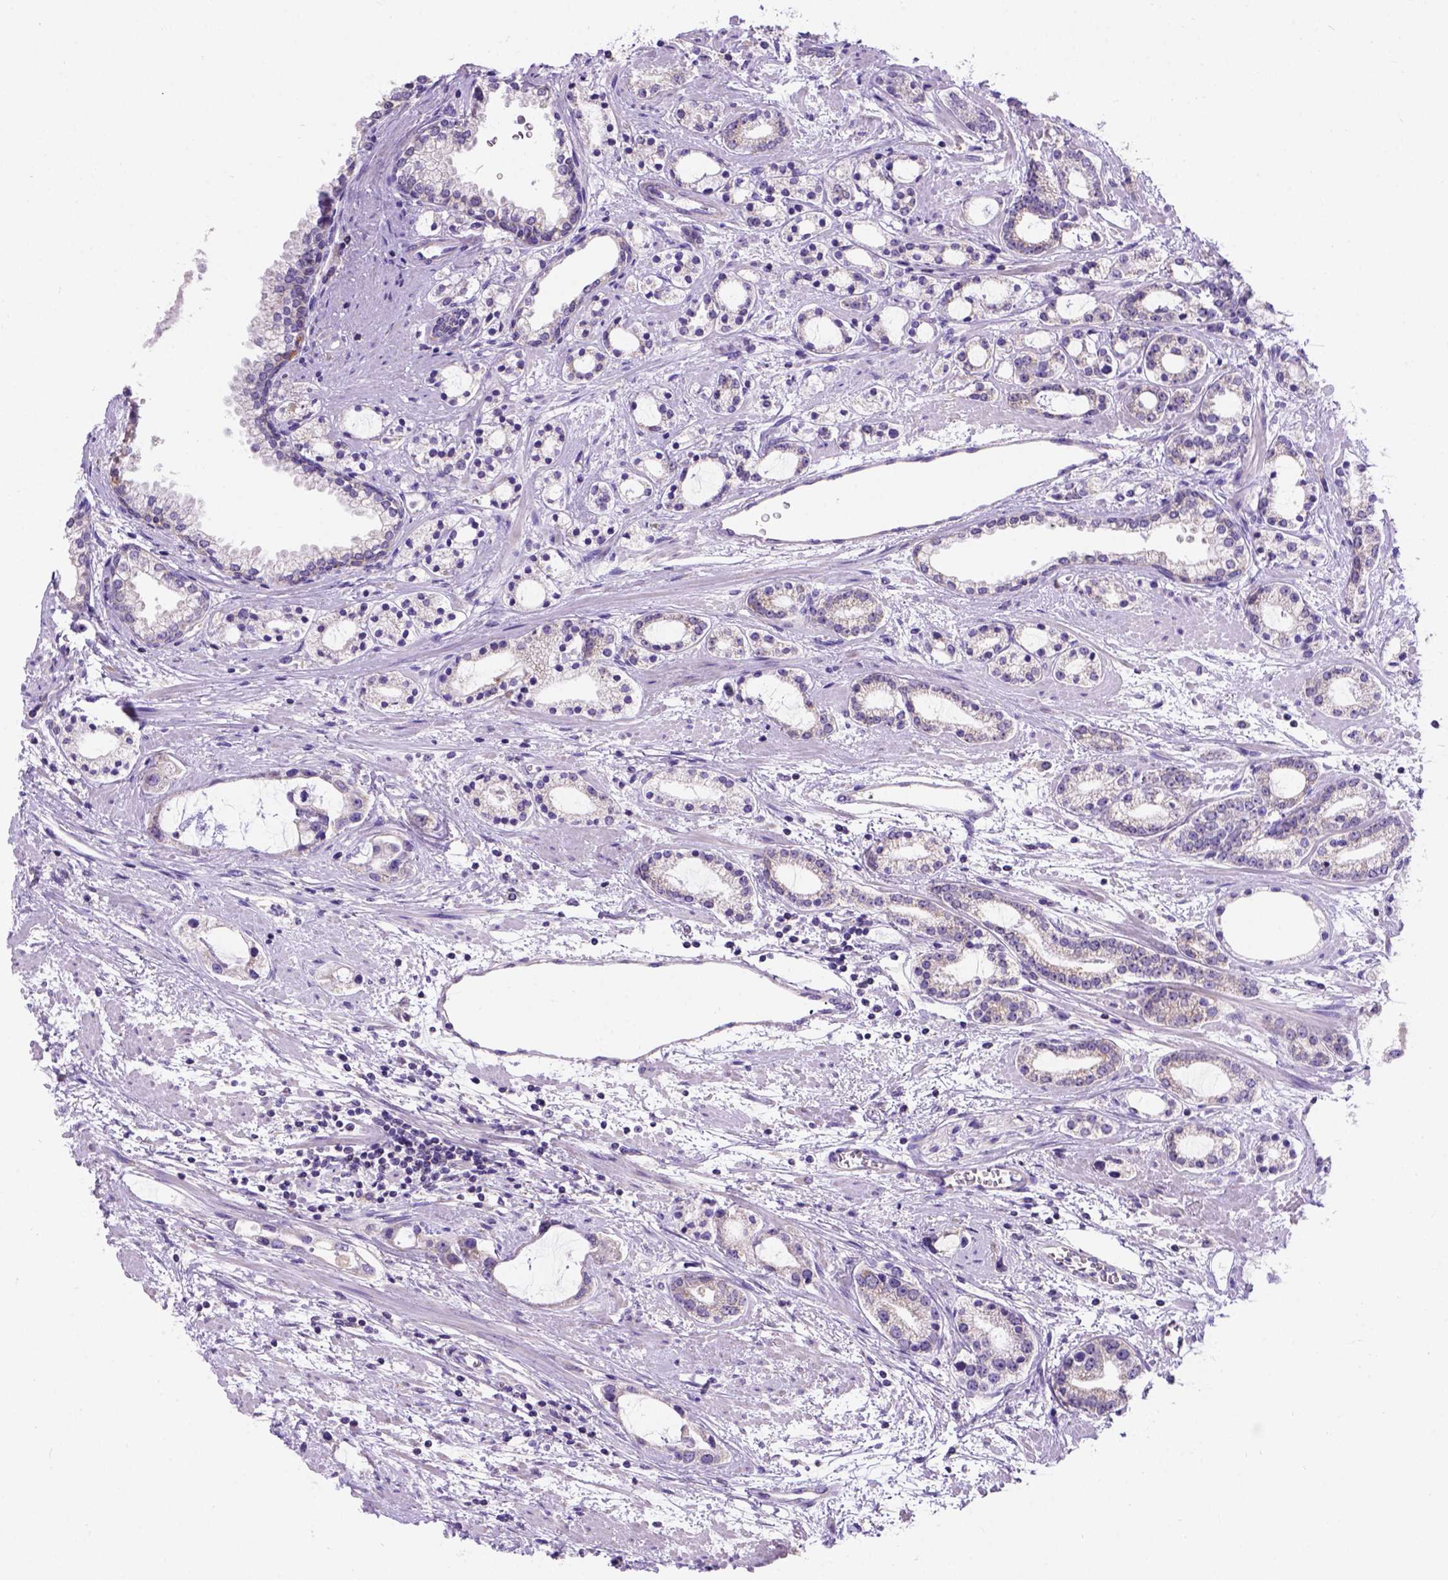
{"staining": {"intensity": "negative", "quantity": "none", "location": "none"}, "tissue": "prostate cancer", "cell_type": "Tumor cells", "image_type": "cancer", "snomed": [{"axis": "morphology", "description": "Adenocarcinoma, Medium grade"}, {"axis": "topography", "description": "Prostate"}], "caption": "Adenocarcinoma (medium-grade) (prostate) stained for a protein using immunohistochemistry demonstrates no staining tumor cells.", "gene": "L2HGDH", "patient": {"sex": "male", "age": 57}}